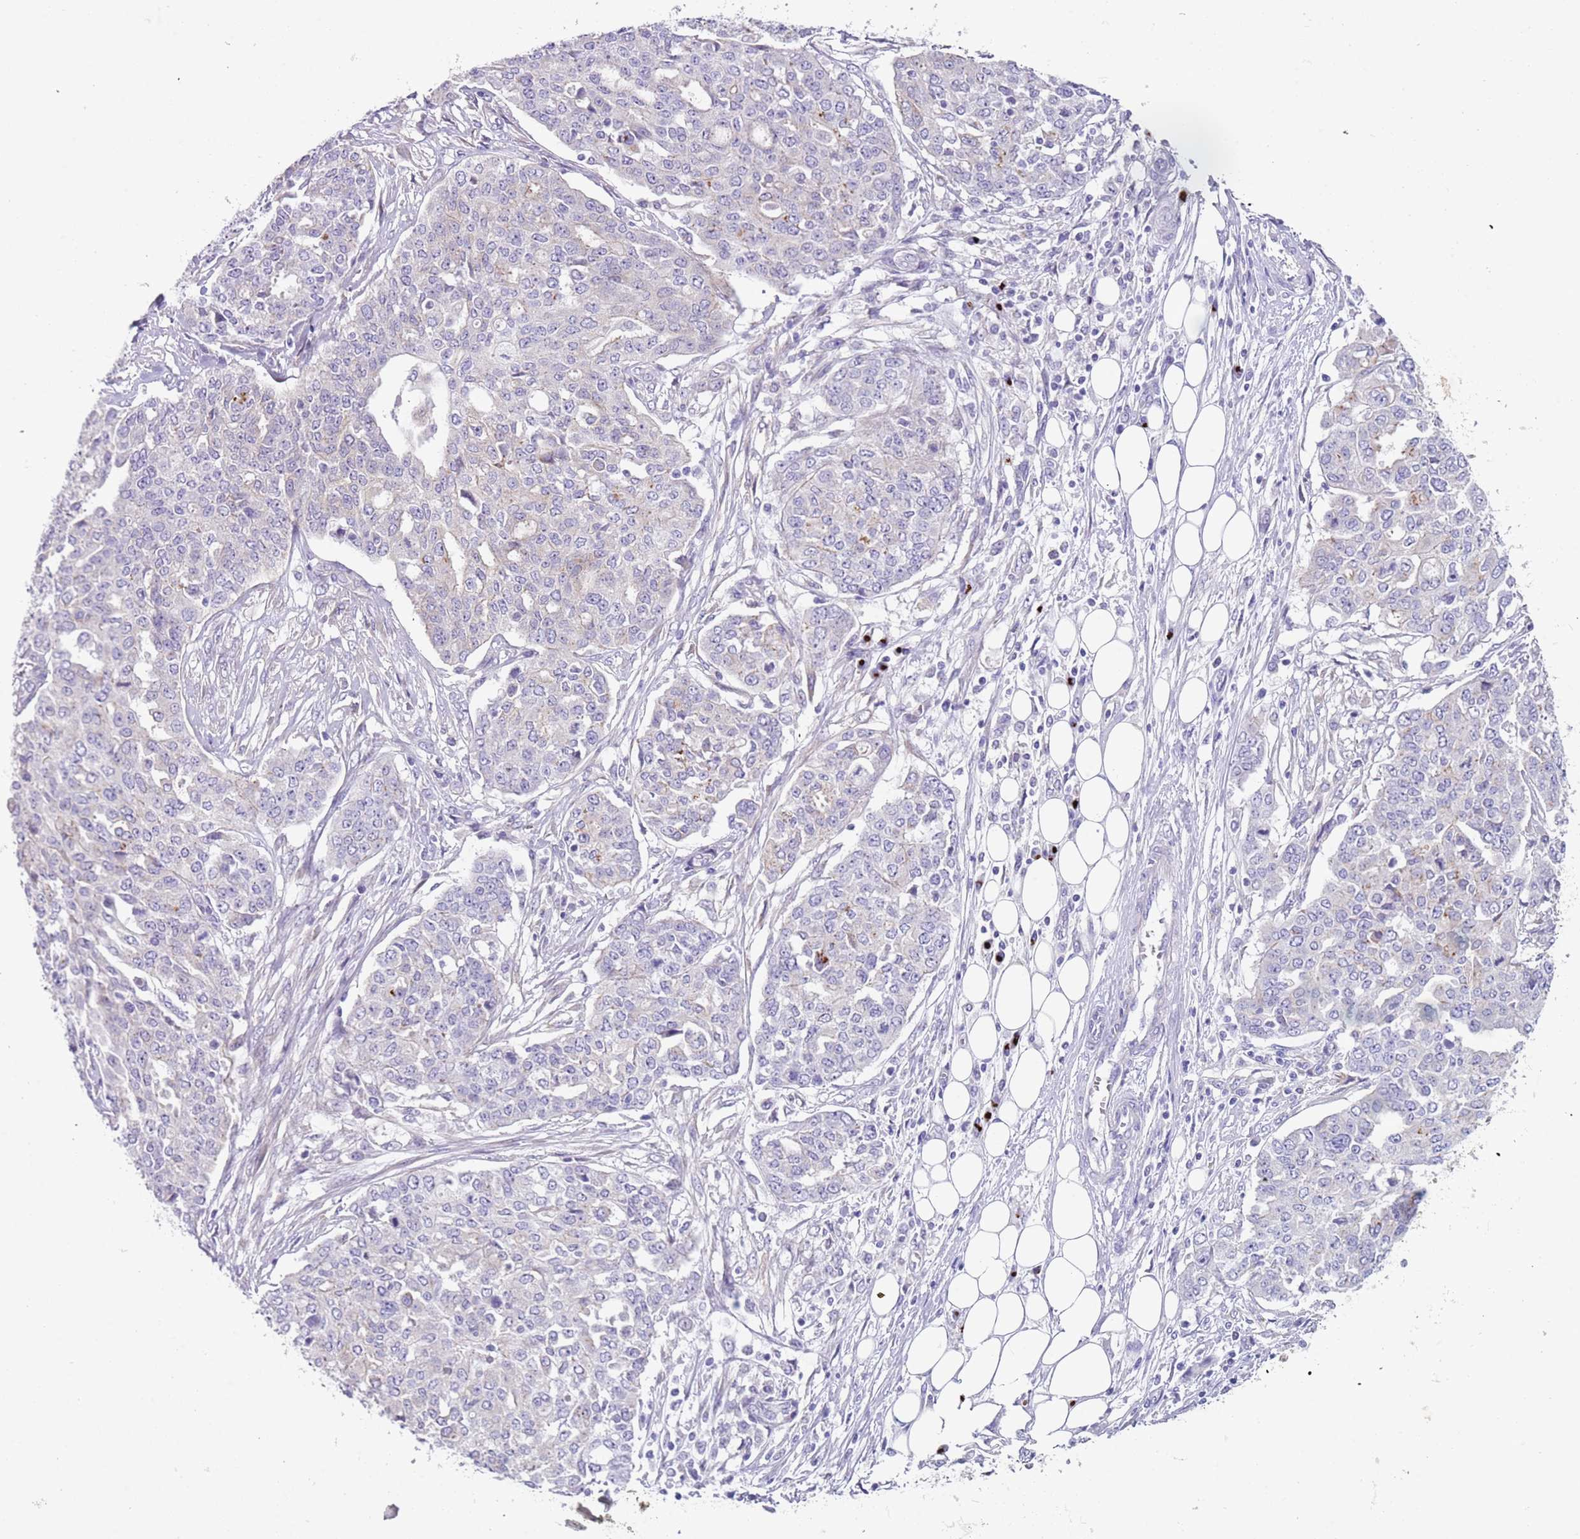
{"staining": {"intensity": "moderate", "quantity": "<25%", "location": "cytoplasmic/membranous"}, "tissue": "ovarian cancer", "cell_type": "Tumor cells", "image_type": "cancer", "snomed": [{"axis": "morphology", "description": "Cystadenocarcinoma, serous, NOS"}, {"axis": "topography", "description": "Soft tissue"}, {"axis": "topography", "description": "Ovary"}], "caption": "Immunohistochemical staining of human ovarian serous cystadenocarcinoma displays moderate cytoplasmic/membranous protein expression in approximately <25% of tumor cells. The staining was performed using DAB to visualize the protein expression in brown, while the nuclei were stained in blue with hematoxylin (Magnification: 20x).", "gene": "C2CD3", "patient": {"sex": "female", "age": 57}}